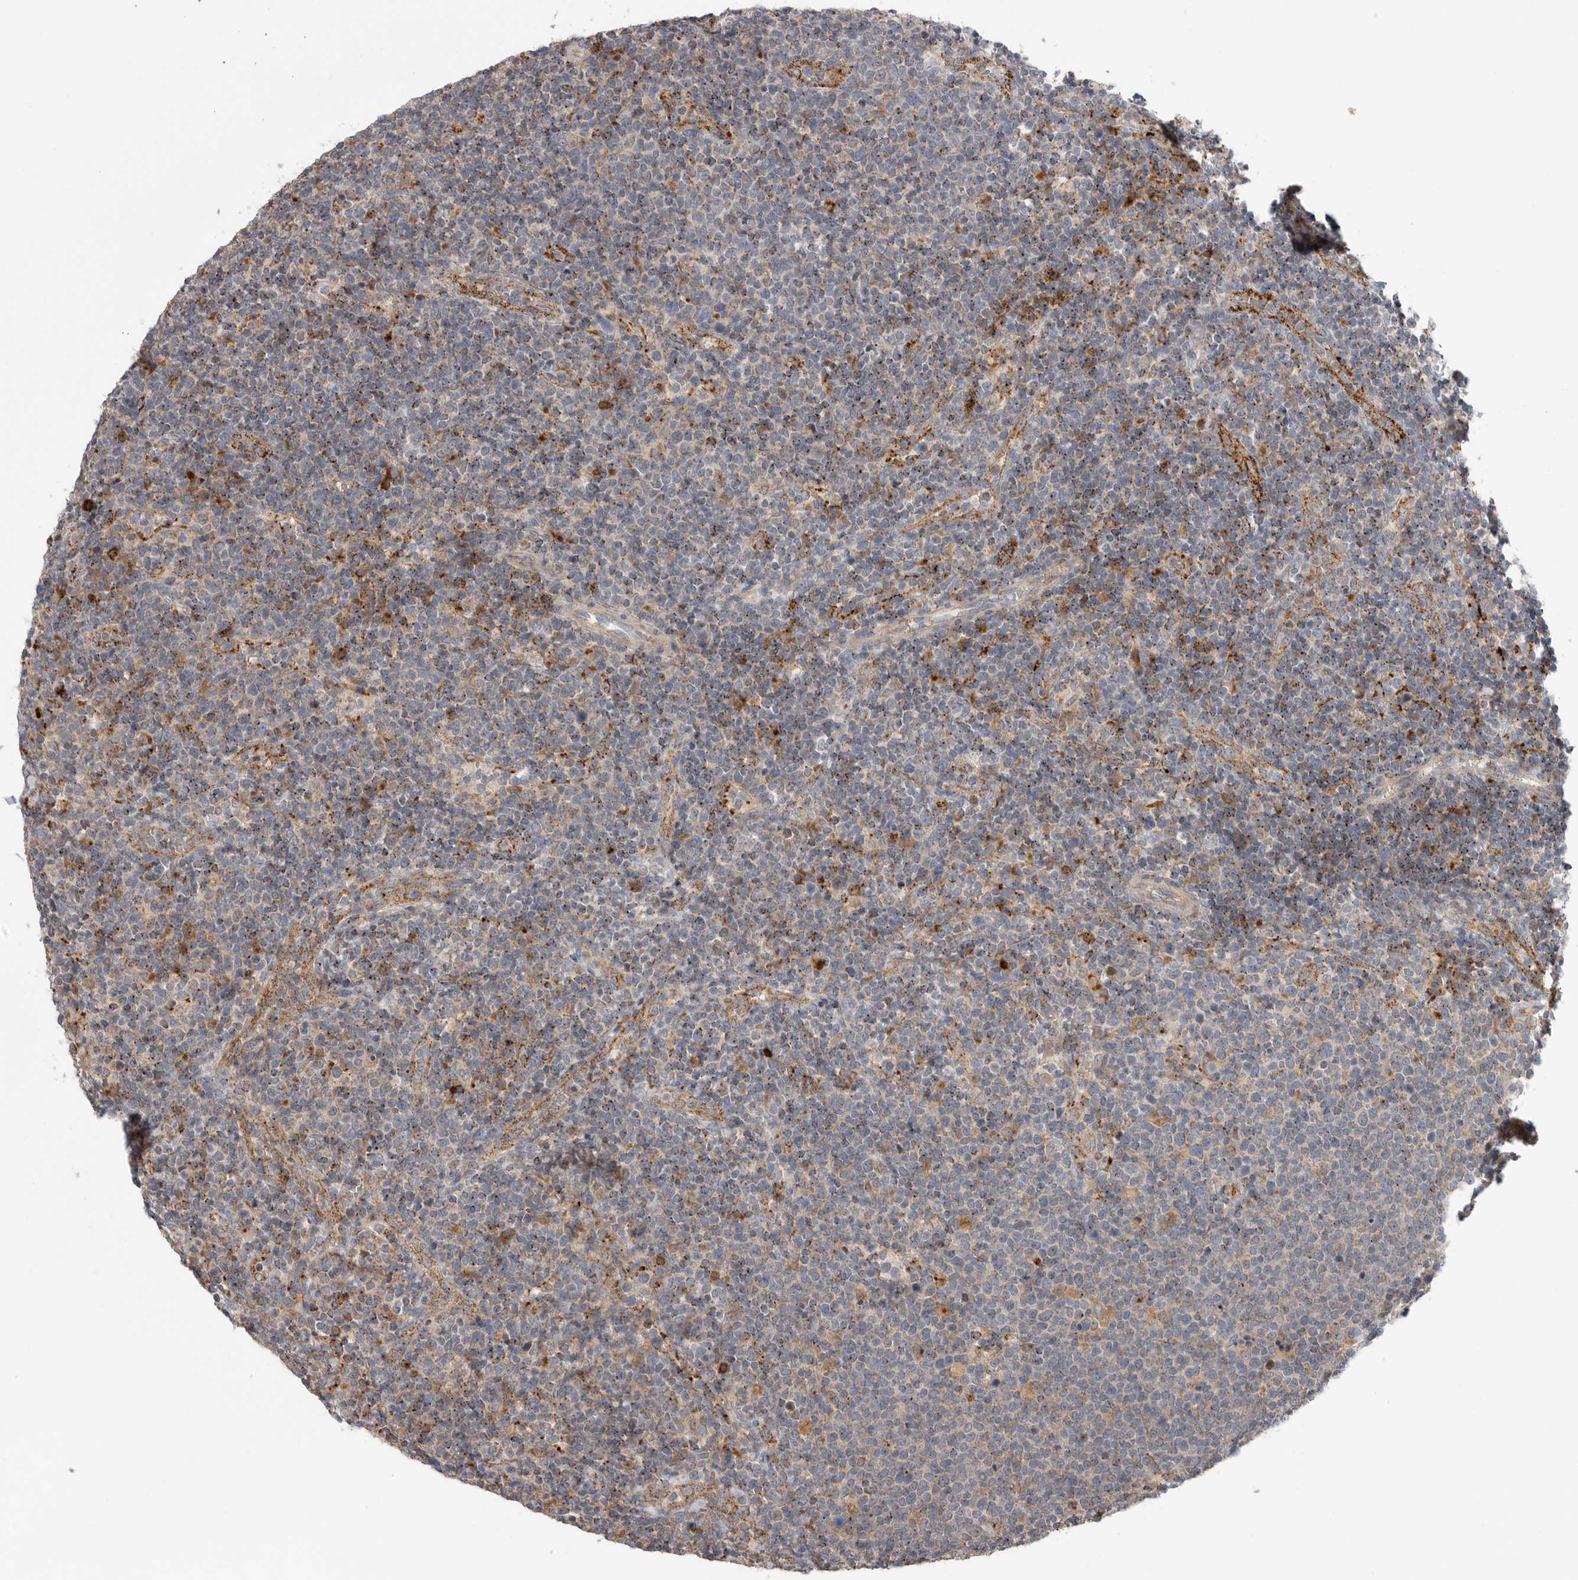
{"staining": {"intensity": "weak", "quantity": "<25%", "location": "cytoplasmic/membranous"}, "tissue": "lymphoma", "cell_type": "Tumor cells", "image_type": "cancer", "snomed": [{"axis": "morphology", "description": "Malignant lymphoma, non-Hodgkin's type, High grade"}, {"axis": "topography", "description": "Lymph node"}], "caption": "Malignant lymphoma, non-Hodgkin's type (high-grade) was stained to show a protein in brown. There is no significant positivity in tumor cells.", "gene": "GALNS", "patient": {"sex": "male", "age": 61}}